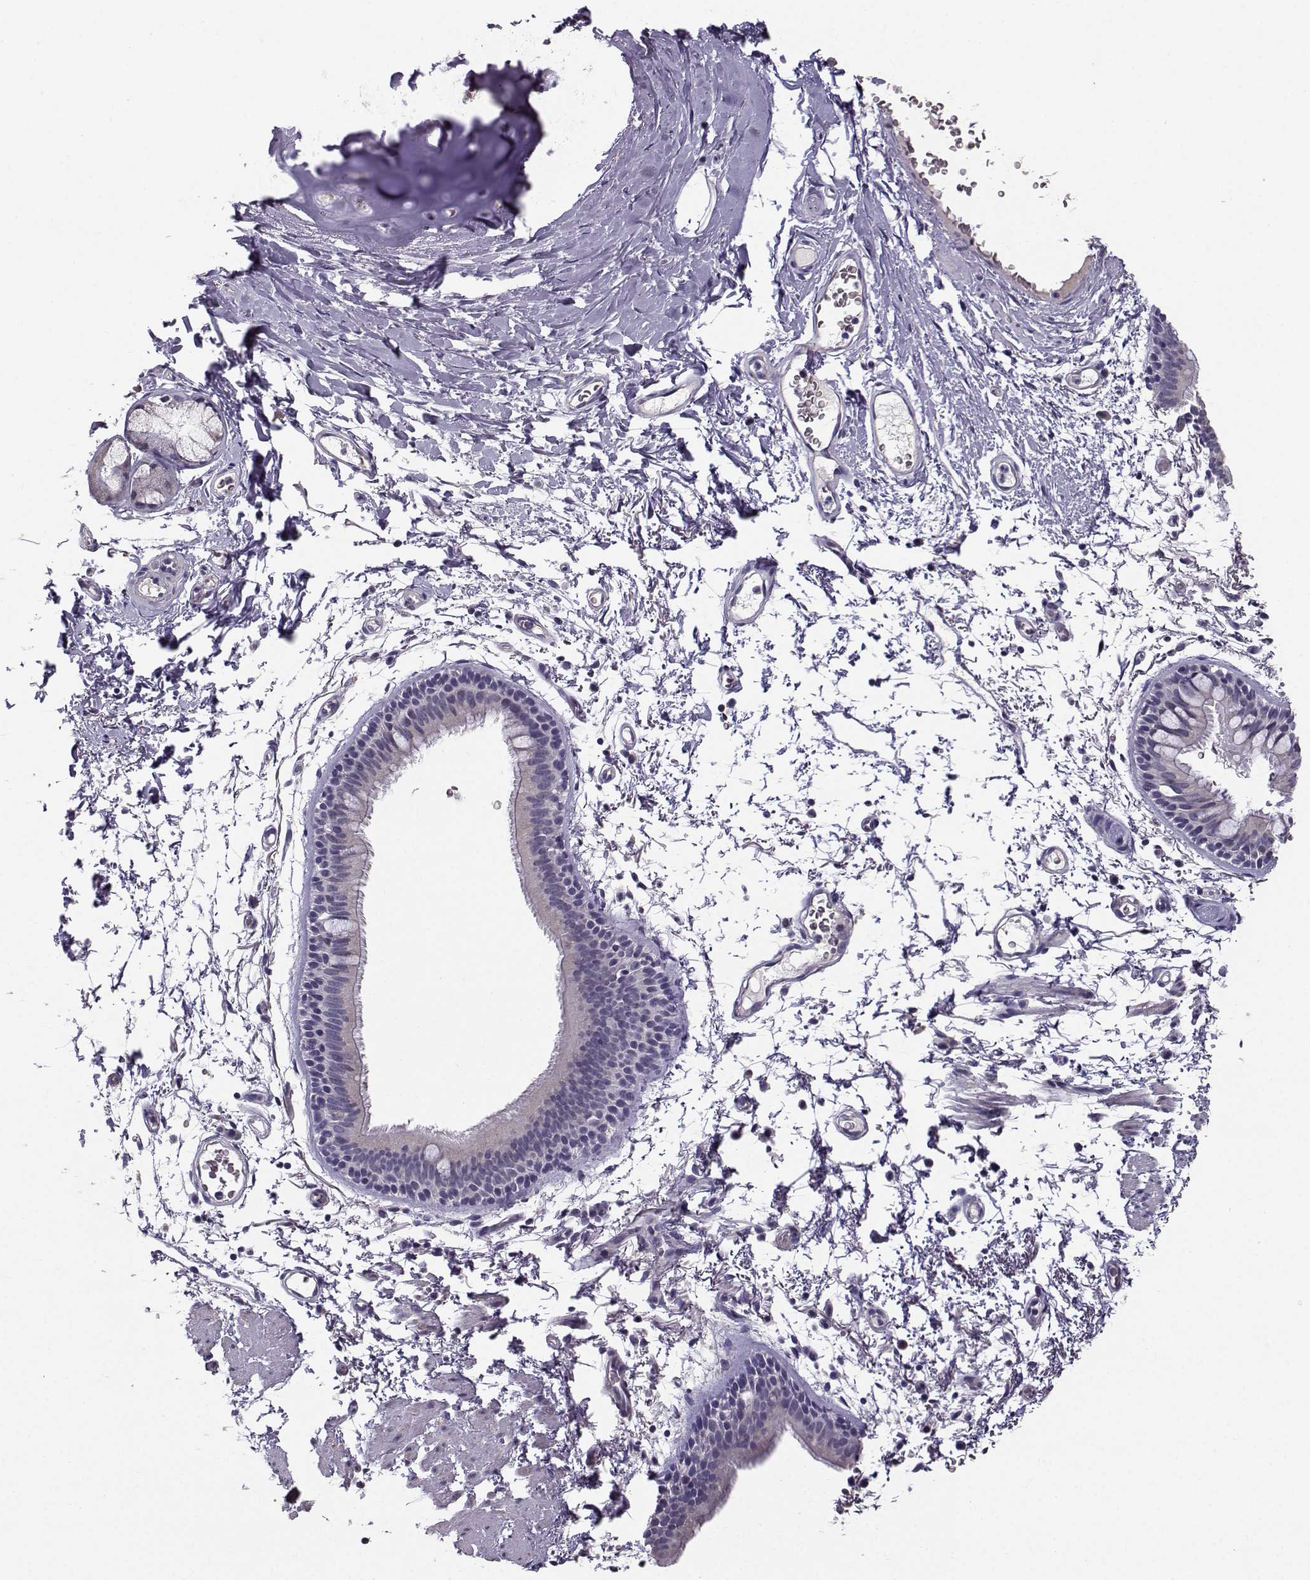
{"staining": {"intensity": "negative", "quantity": "none", "location": "none"}, "tissue": "bronchus", "cell_type": "Respiratory epithelial cells", "image_type": "normal", "snomed": [{"axis": "morphology", "description": "Normal tissue, NOS"}, {"axis": "topography", "description": "Lymph node"}, {"axis": "topography", "description": "Bronchus"}], "caption": "Immunohistochemistry of unremarkable human bronchus displays no staining in respiratory epithelial cells.", "gene": "TSPYL5", "patient": {"sex": "female", "age": 70}}